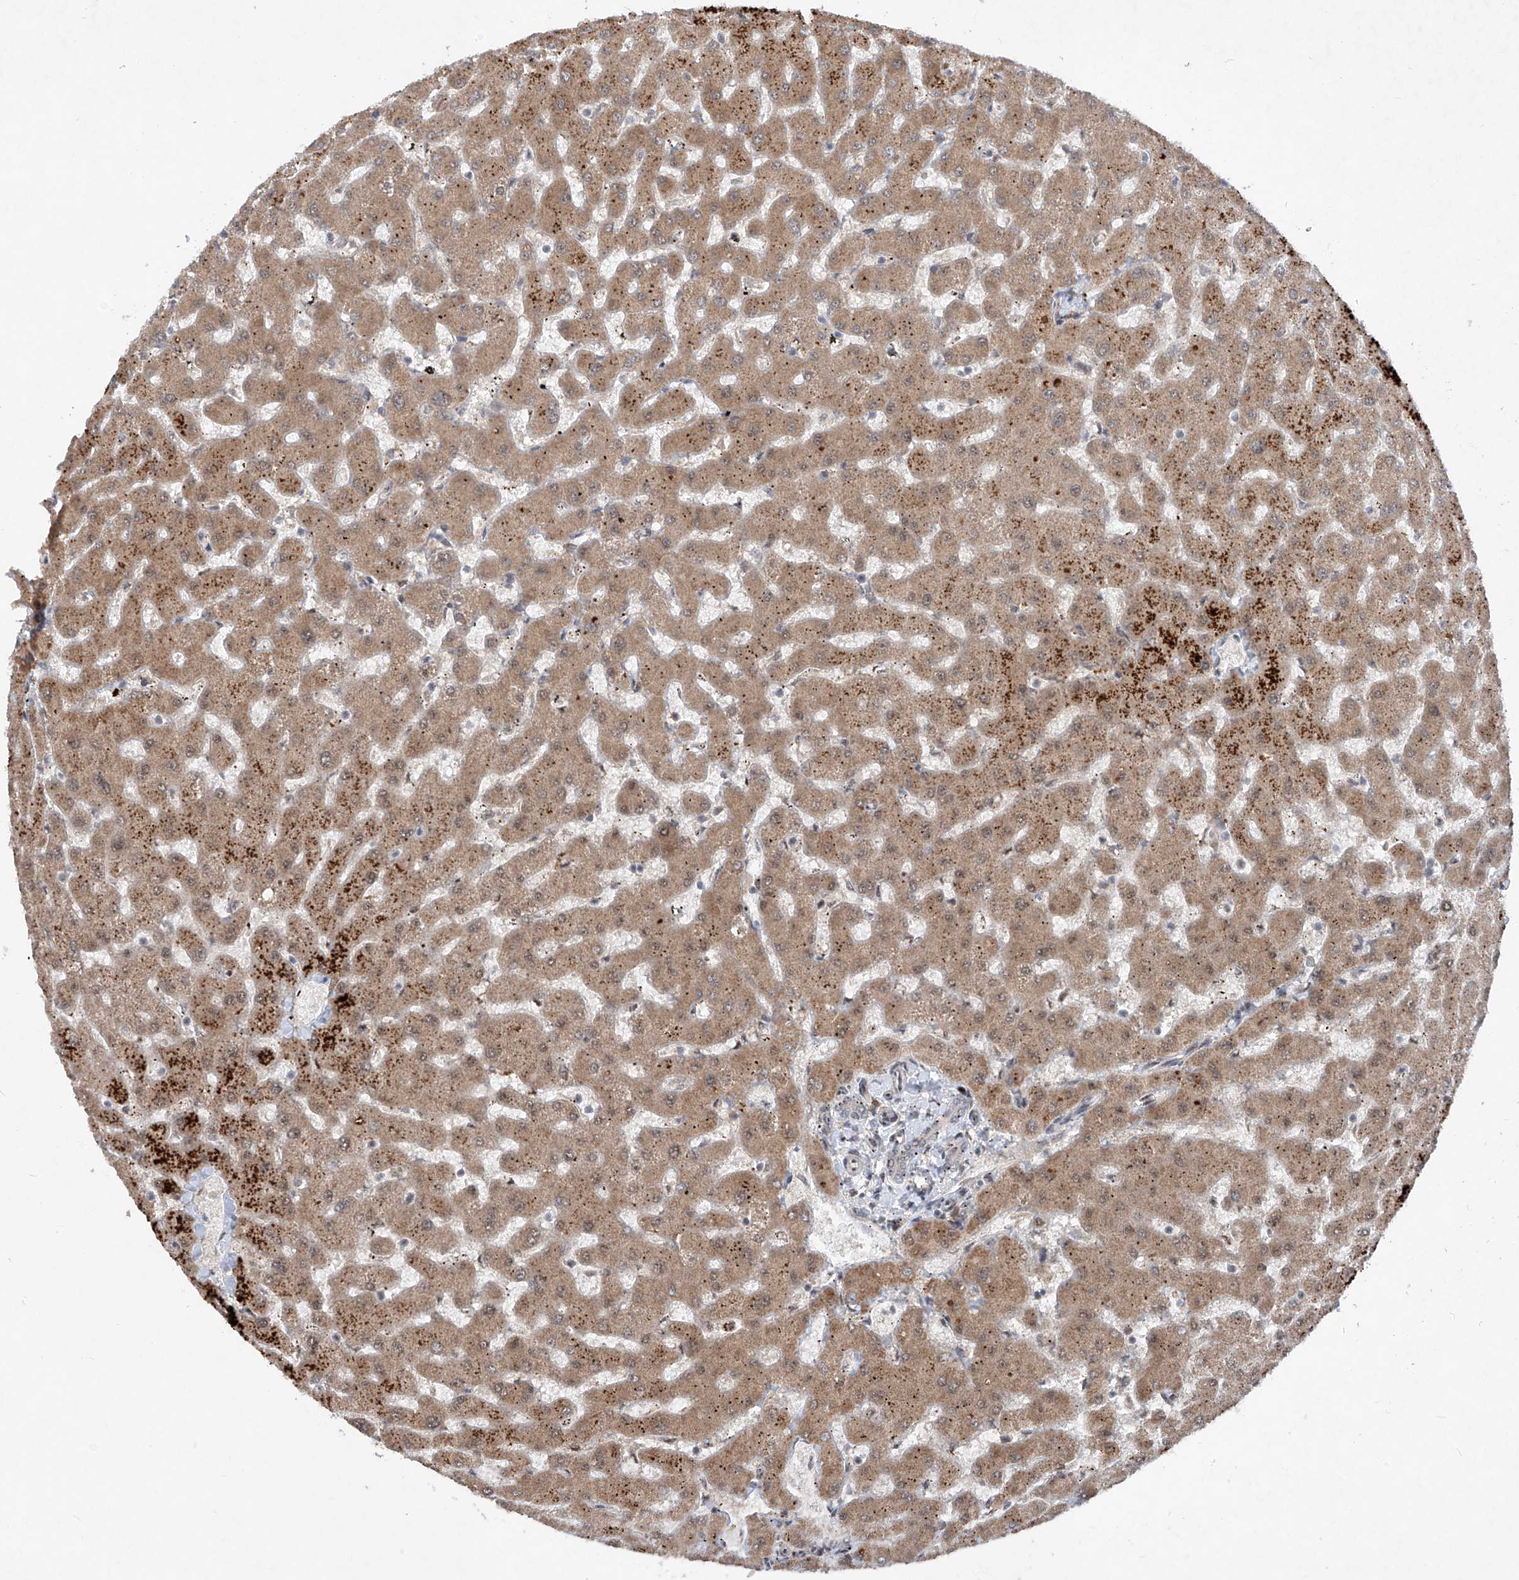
{"staining": {"intensity": "weak", "quantity": "<25%", "location": "cytoplasmic/membranous"}, "tissue": "liver", "cell_type": "Cholangiocytes", "image_type": "normal", "snomed": [{"axis": "morphology", "description": "Normal tissue, NOS"}, {"axis": "topography", "description": "Liver"}], "caption": "Immunohistochemical staining of normal liver exhibits no significant staining in cholangiocytes. Nuclei are stained in blue.", "gene": "FAM135A", "patient": {"sex": "female", "age": 63}}